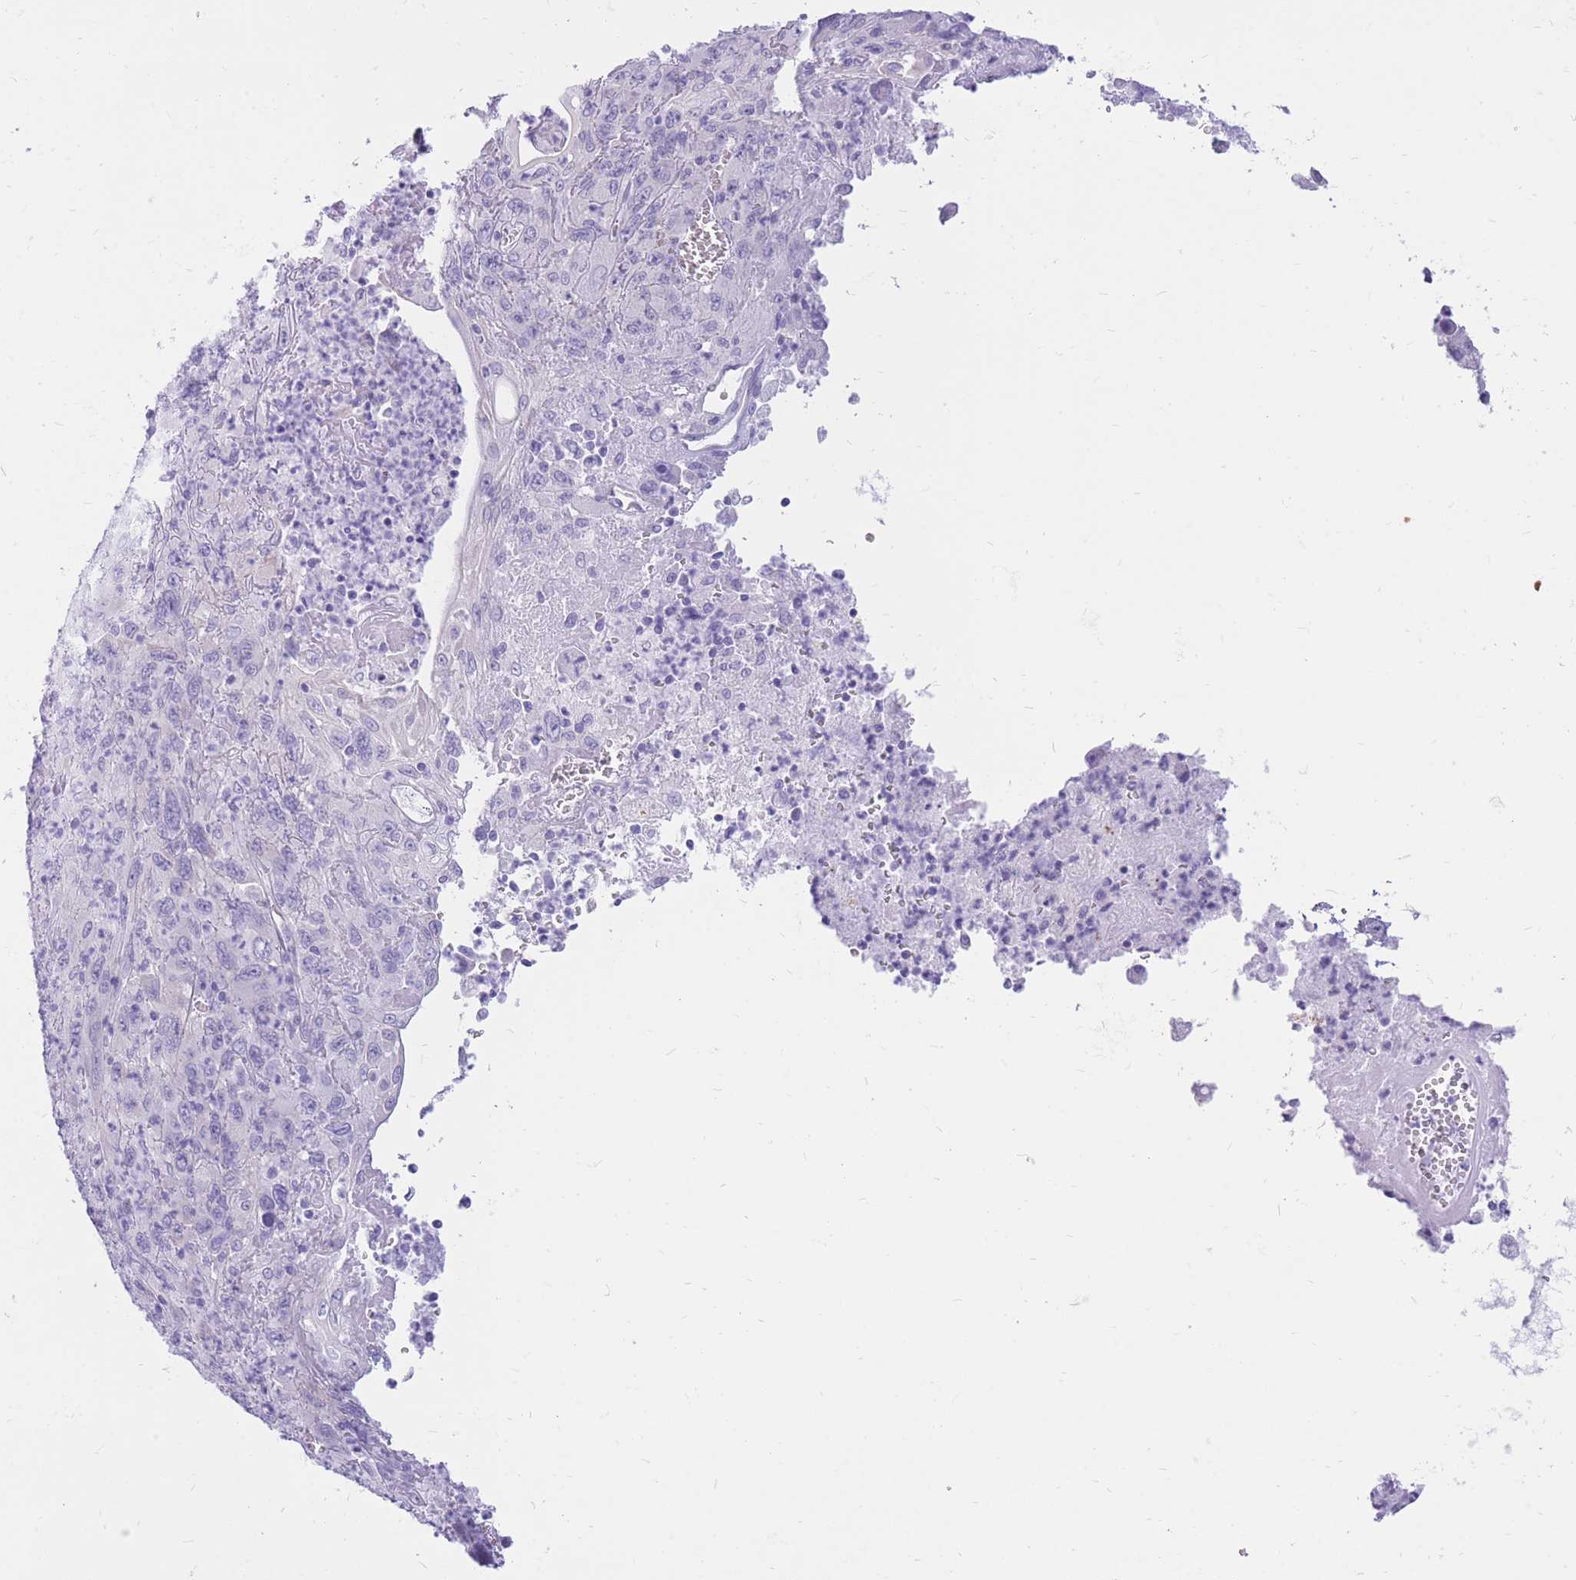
{"staining": {"intensity": "negative", "quantity": "none", "location": "none"}, "tissue": "melanoma", "cell_type": "Tumor cells", "image_type": "cancer", "snomed": [{"axis": "morphology", "description": "Malignant melanoma, Metastatic site"}, {"axis": "topography", "description": "Skin"}], "caption": "Tumor cells show no significant staining in malignant melanoma (metastatic site).", "gene": "CYP21A2", "patient": {"sex": "female", "age": 56}}